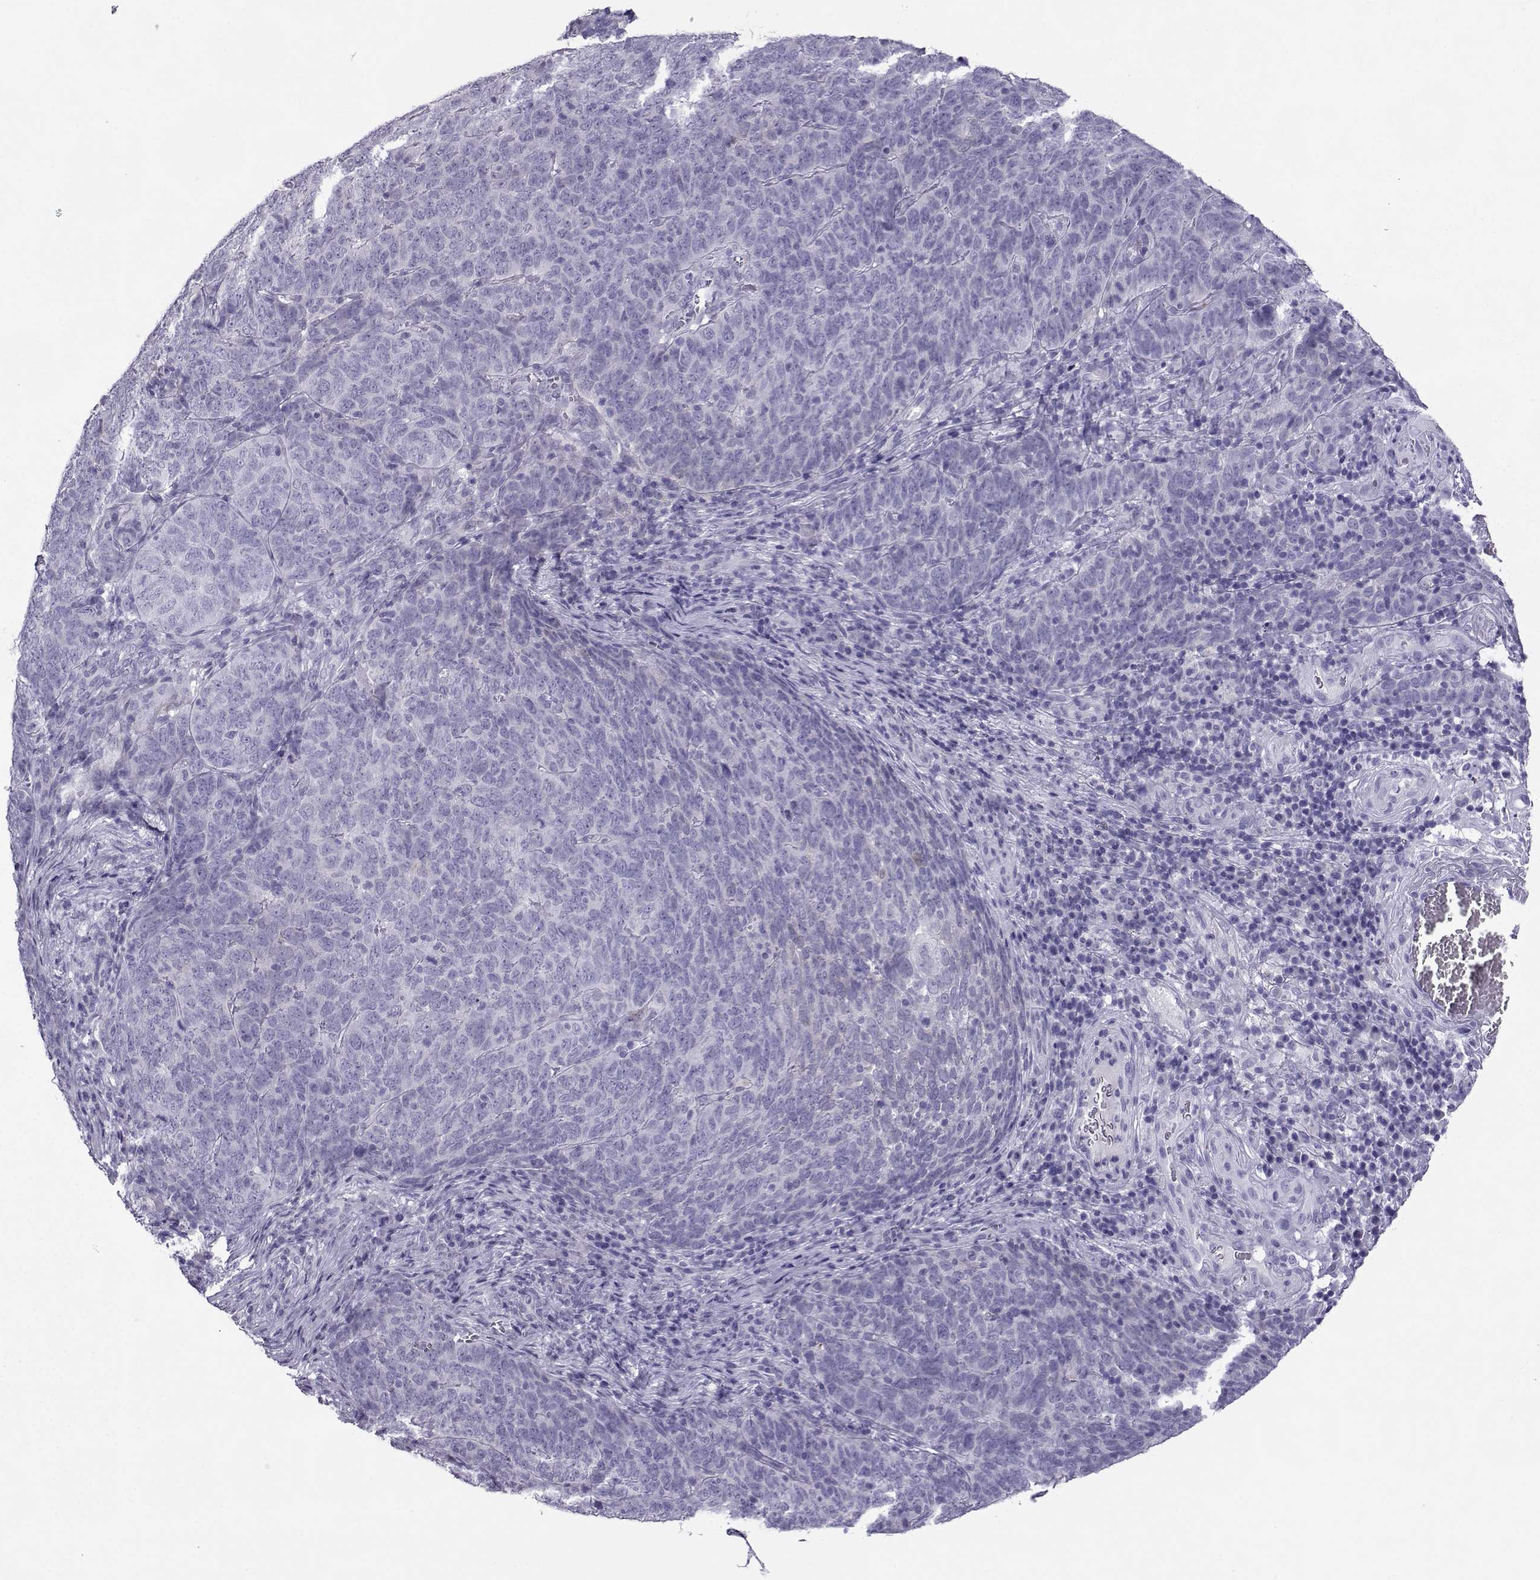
{"staining": {"intensity": "negative", "quantity": "none", "location": "none"}, "tissue": "skin cancer", "cell_type": "Tumor cells", "image_type": "cancer", "snomed": [{"axis": "morphology", "description": "Squamous cell carcinoma, NOS"}, {"axis": "topography", "description": "Skin"}, {"axis": "topography", "description": "Anal"}], "caption": "Skin cancer (squamous cell carcinoma) stained for a protein using immunohistochemistry demonstrates no expression tumor cells.", "gene": "CRYBB1", "patient": {"sex": "female", "age": 51}}